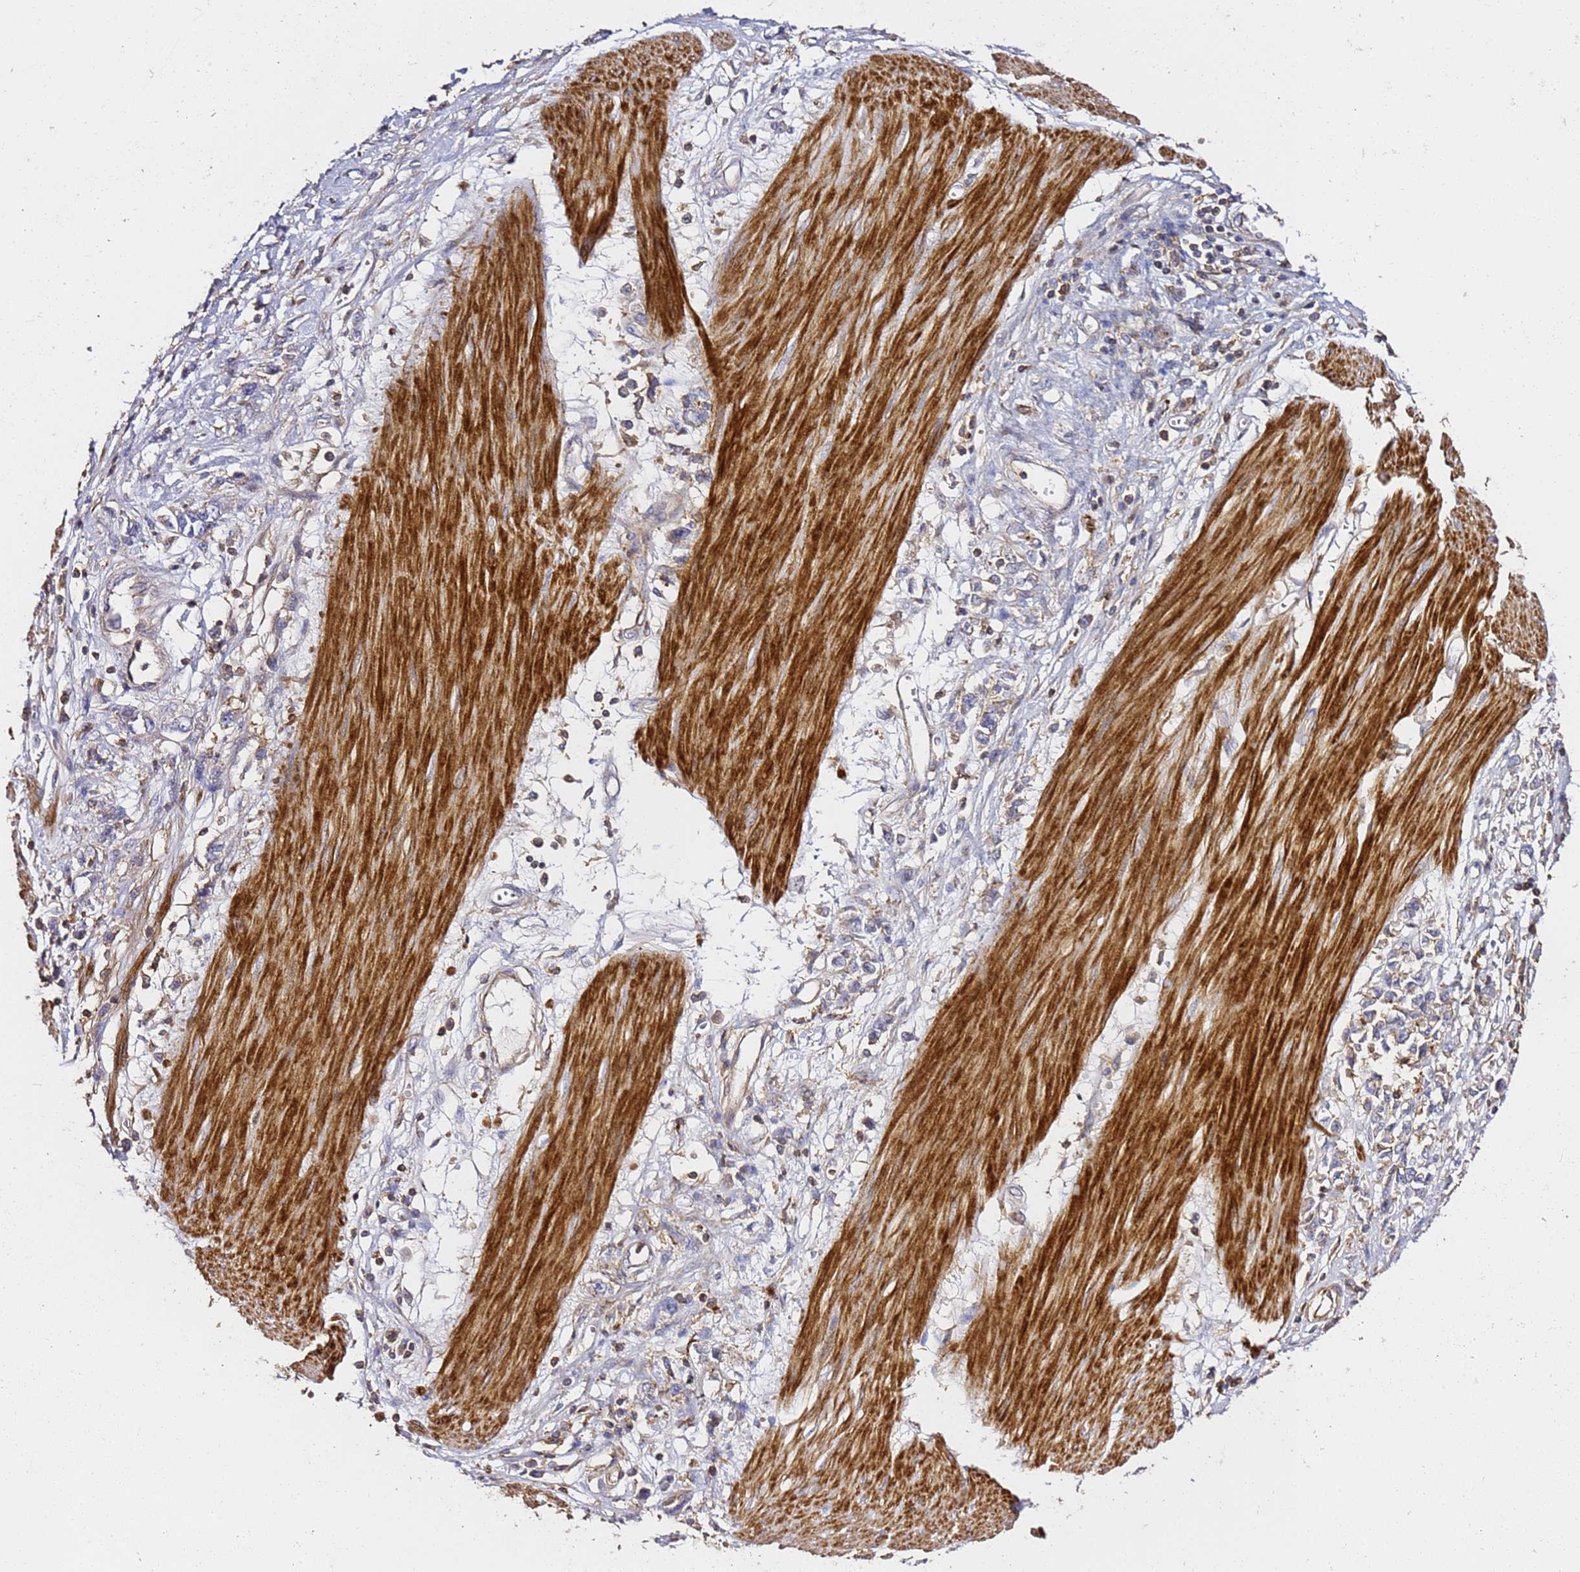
{"staining": {"intensity": "negative", "quantity": "none", "location": "none"}, "tissue": "stomach cancer", "cell_type": "Tumor cells", "image_type": "cancer", "snomed": [{"axis": "morphology", "description": "Adenocarcinoma, NOS"}, {"axis": "topography", "description": "Stomach"}], "caption": "Human adenocarcinoma (stomach) stained for a protein using immunohistochemistry (IHC) exhibits no expression in tumor cells.", "gene": "ZFP36L2", "patient": {"sex": "female", "age": 76}}